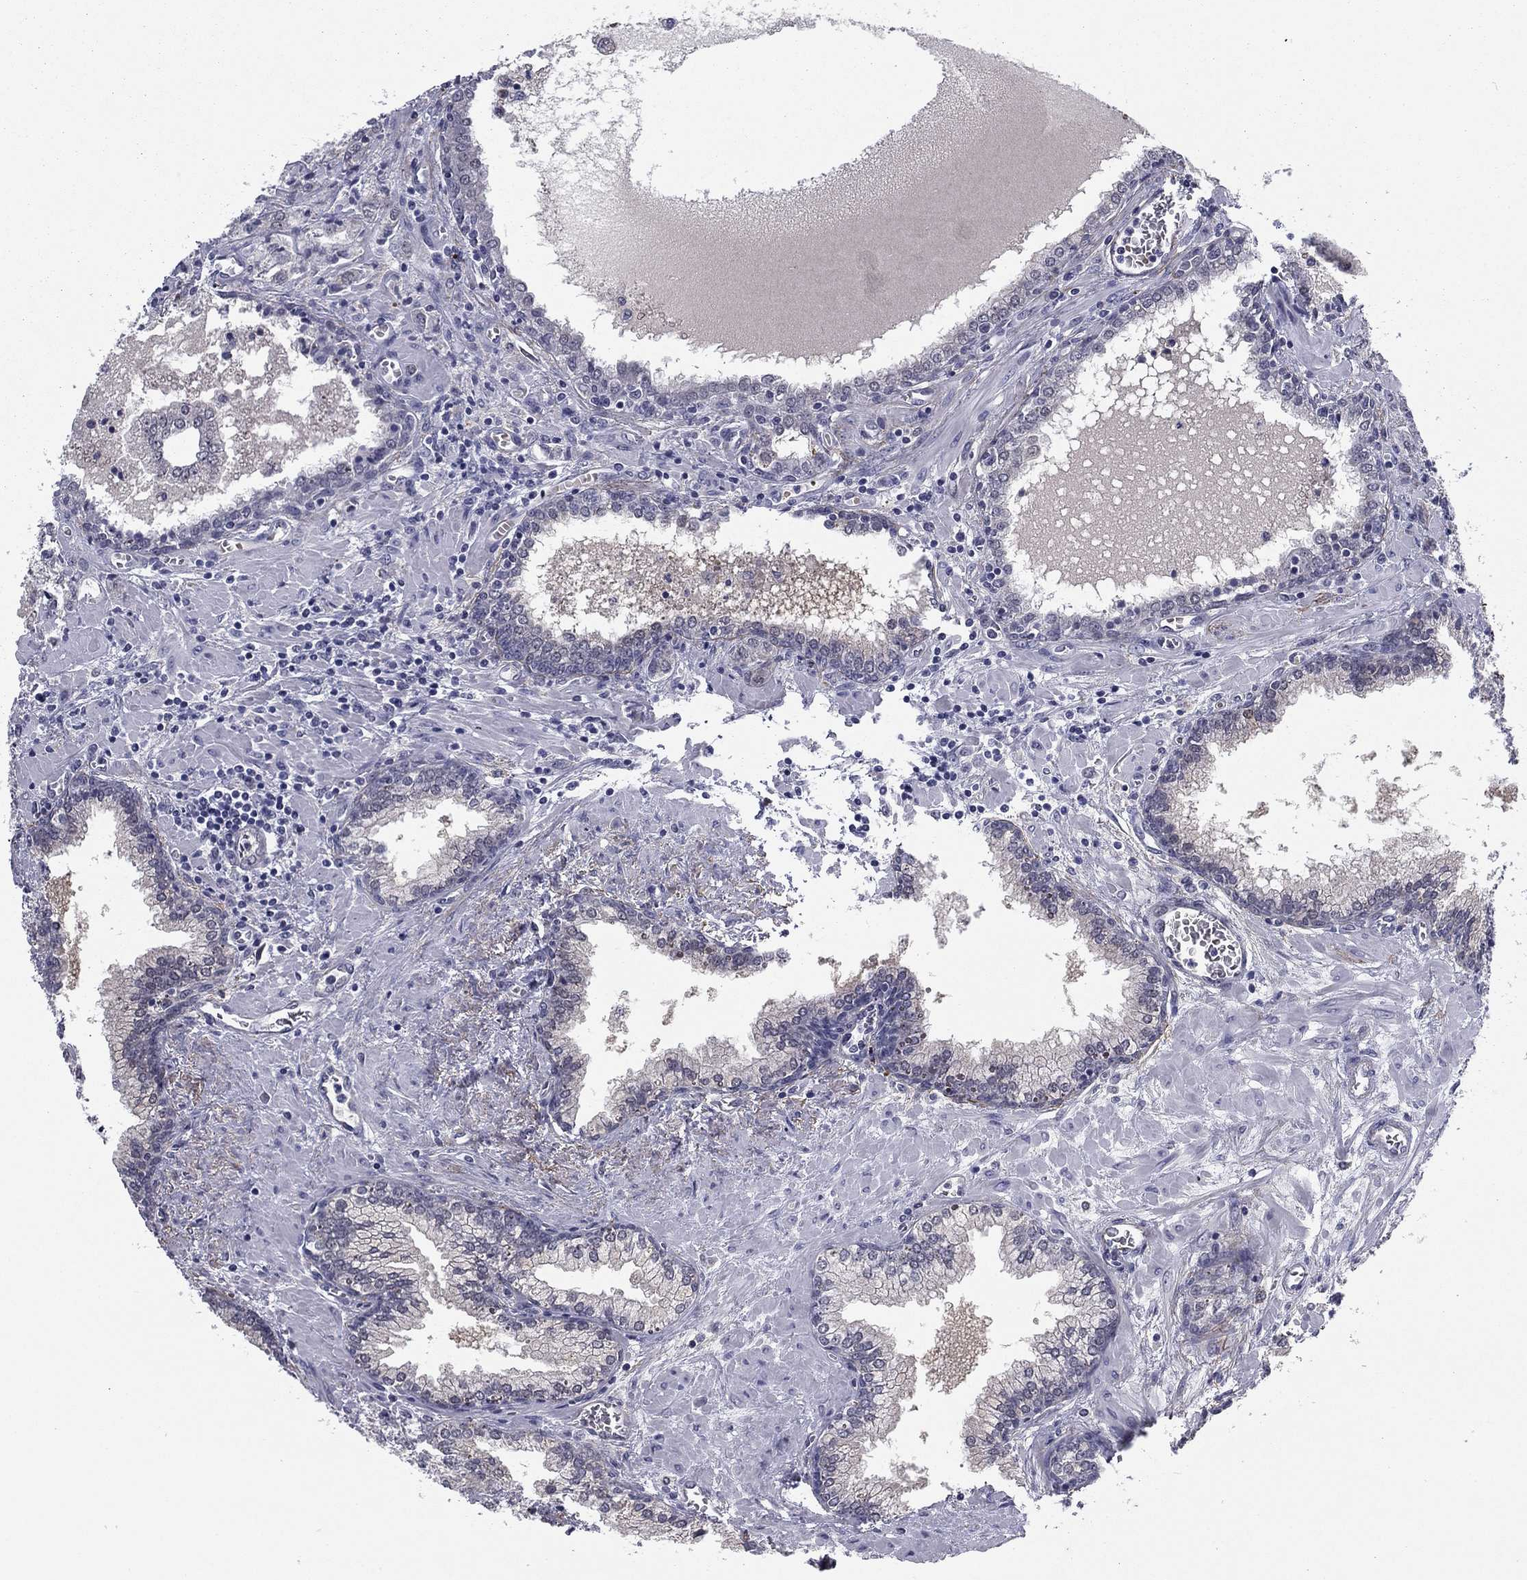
{"staining": {"intensity": "negative", "quantity": "none", "location": "none"}, "tissue": "prostate cancer", "cell_type": "Tumor cells", "image_type": "cancer", "snomed": [{"axis": "morphology", "description": "Adenocarcinoma, NOS"}, {"axis": "topography", "description": "Prostate and seminal vesicle, NOS"}, {"axis": "topography", "description": "Prostate"}], "caption": "This micrograph is of prostate cancer stained with immunohistochemistry to label a protein in brown with the nuclei are counter-stained blue. There is no positivity in tumor cells. (DAB IHC, high magnification).", "gene": "REXO5", "patient": {"sex": "male", "age": 62}}